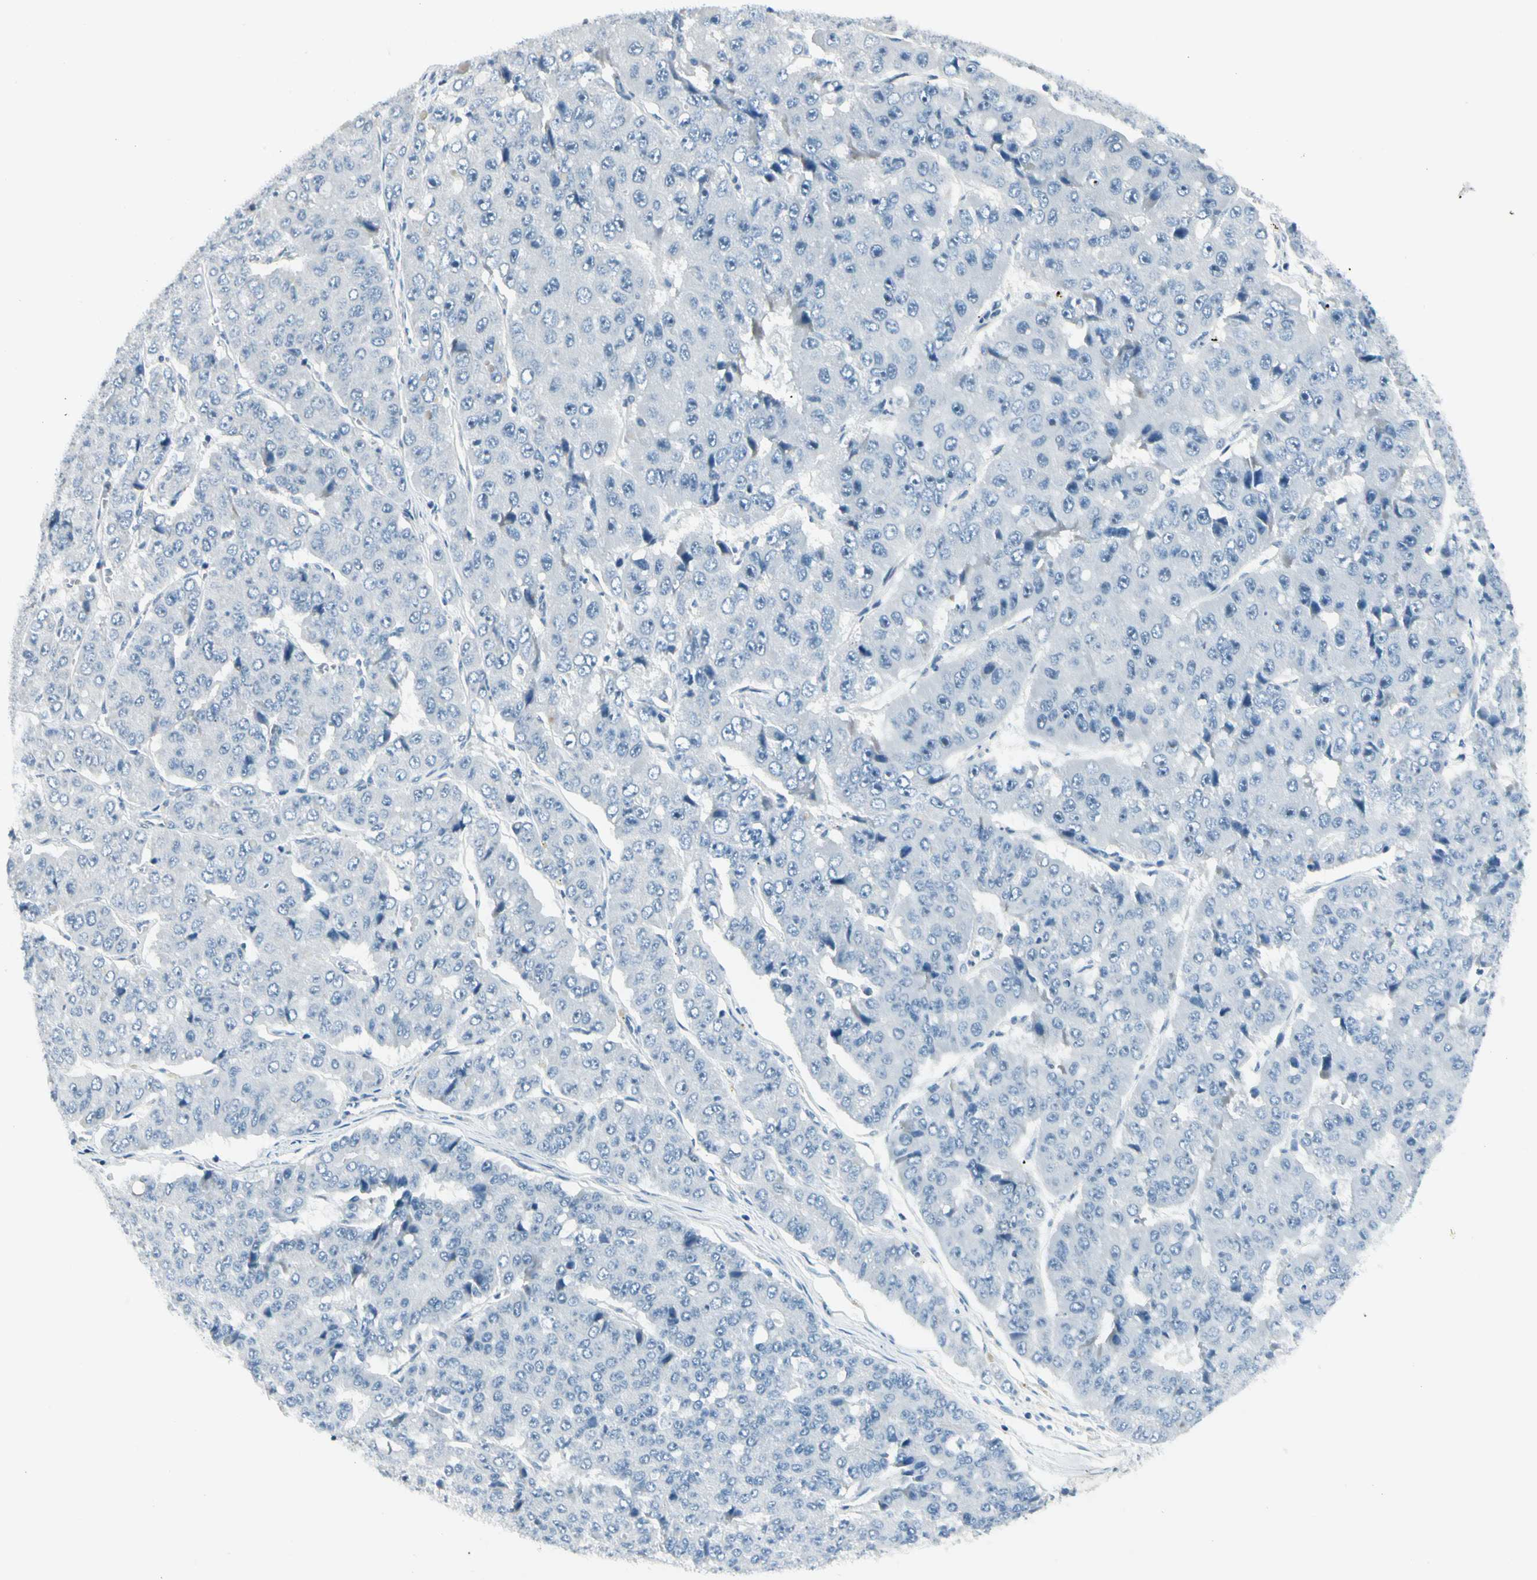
{"staining": {"intensity": "negative", "quantity": "none", "location": "none"}, "tissue": "pancreatic cancer", "cell_type": "Tumor cells", "image_type": "cancer", "snomed": [{"axis": "morphology", "description": "Adenocarcinoma, NOS"}, {"axis": "topography", "description": "Pancreas"}], "caption": "Immunohistochemical staining of human pancreatic cancer exhibits no significant expression in tumor cells. (DAB IHC with hematoxylin counter stain).", "gene": "ZSCAN1", "patient": {"sex": "male", "age": 50}}